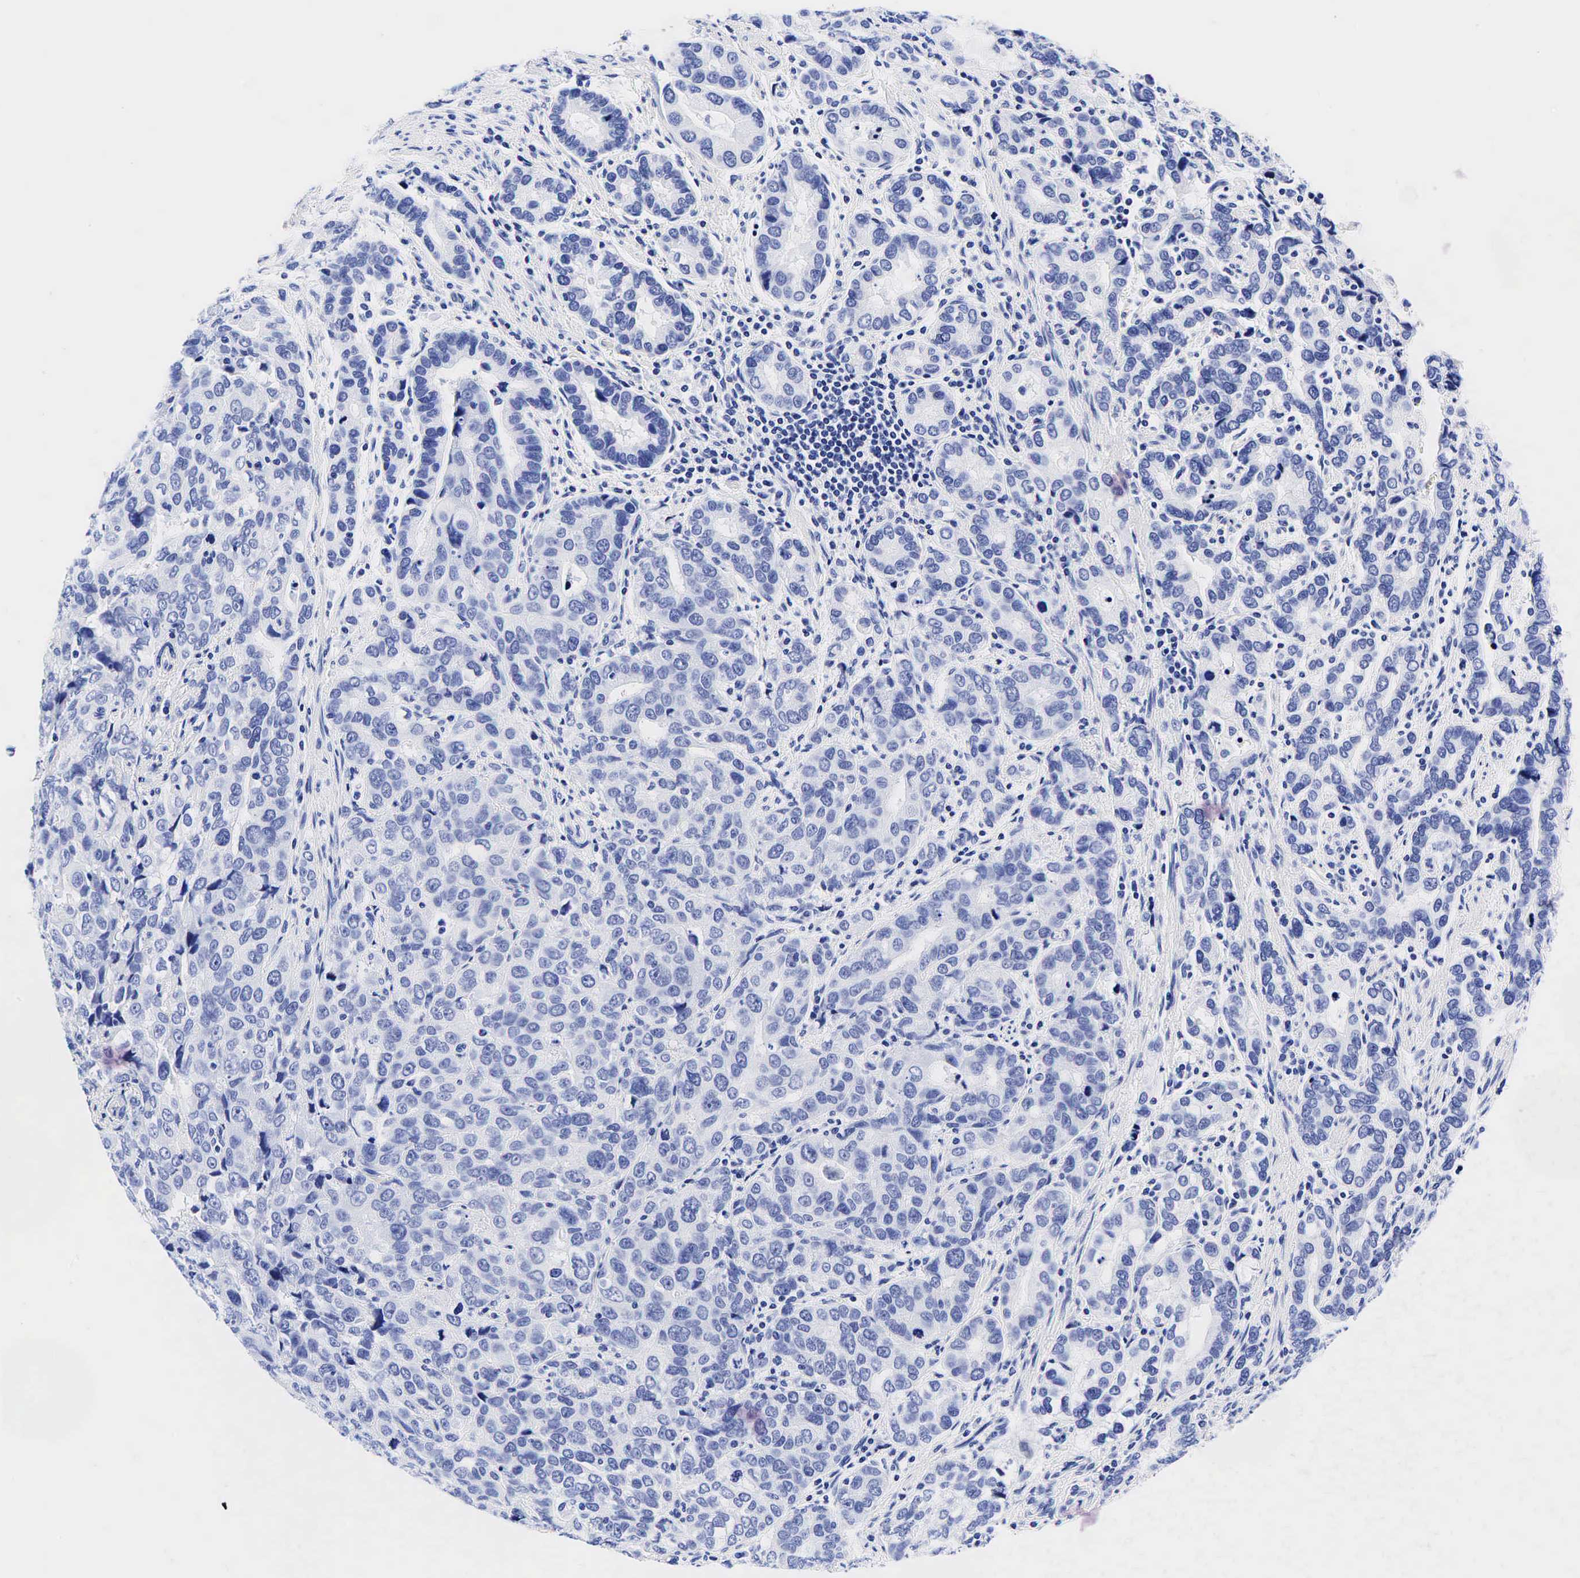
{"staining": {"intensity": "negative", "quantity": "none", "location": "none"}, "tissue": "stomach cancer", "cell_type": "Tumor cells", "image_type": "cancer", "snomed": [{"axis": "morphology", "description": "Adenocarcinoma, NOS"}, {"axis": "topography", "description": "Stomach, upper"}], "caption": "Immunohistochemistry (IHC) of stomach adenocarcinoma exhibits no expression in tumor cells.", "gene": "ESR1", "patient": {"sex": "male", "age": 76}}